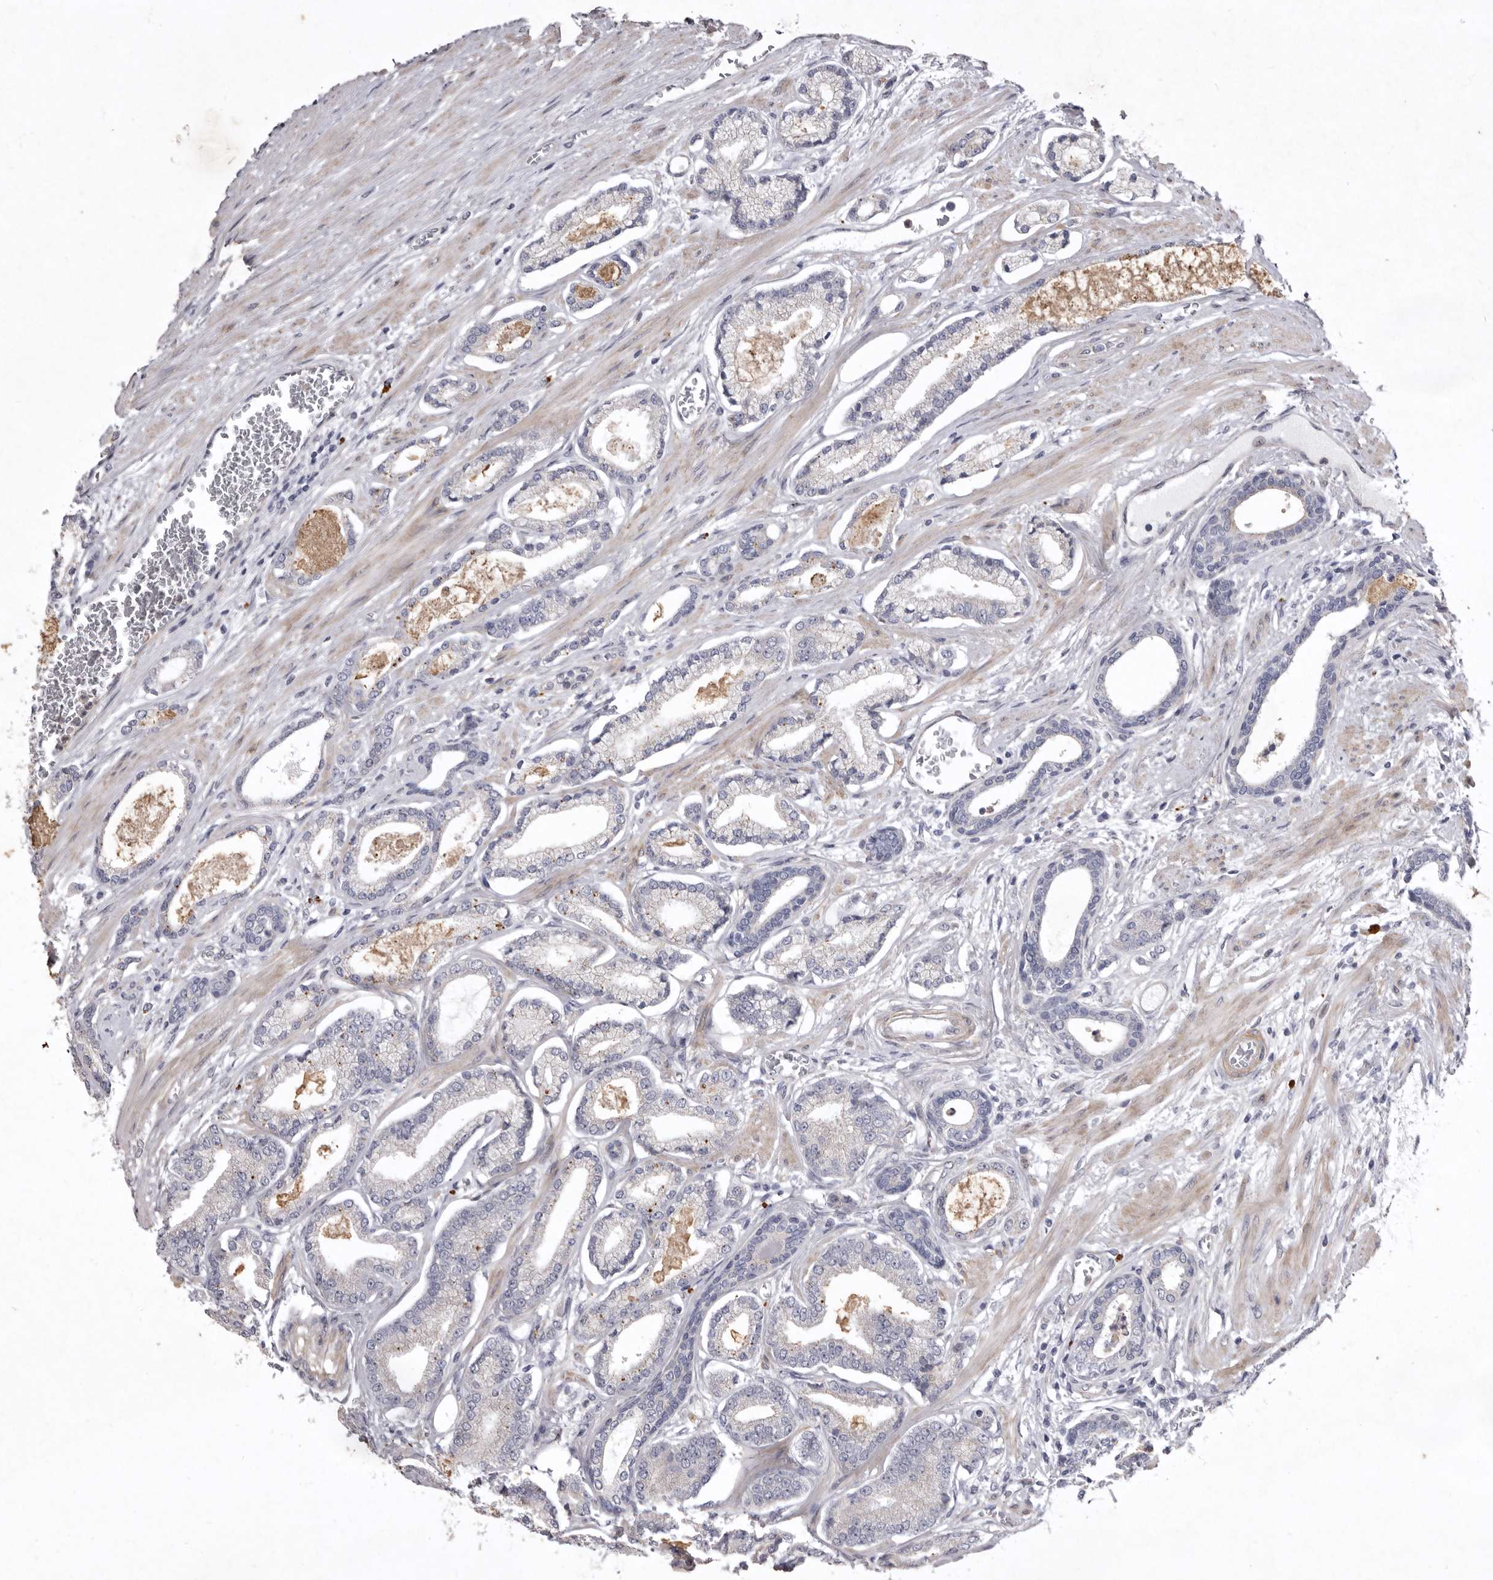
{"staining": {"intensity": "negative", "quantity": "none", "location": "none"}, "tissue": "prostate cancer", "cell_type": "Tumor cells", "image_type": "cancer", "snomed": [{"axis": "morphology", "description": "Adenocarcinoma, Low grade"}, {"axis": "topography", "description": "Prostate"}], "caption": "DAB immunohistochemical staining of human prostate adenocarcinoma (low-grade) exhibits no significant expression in tumor cells.", "gene": "NKAIN4", "patient": {"sex": "male", "age": 60}}